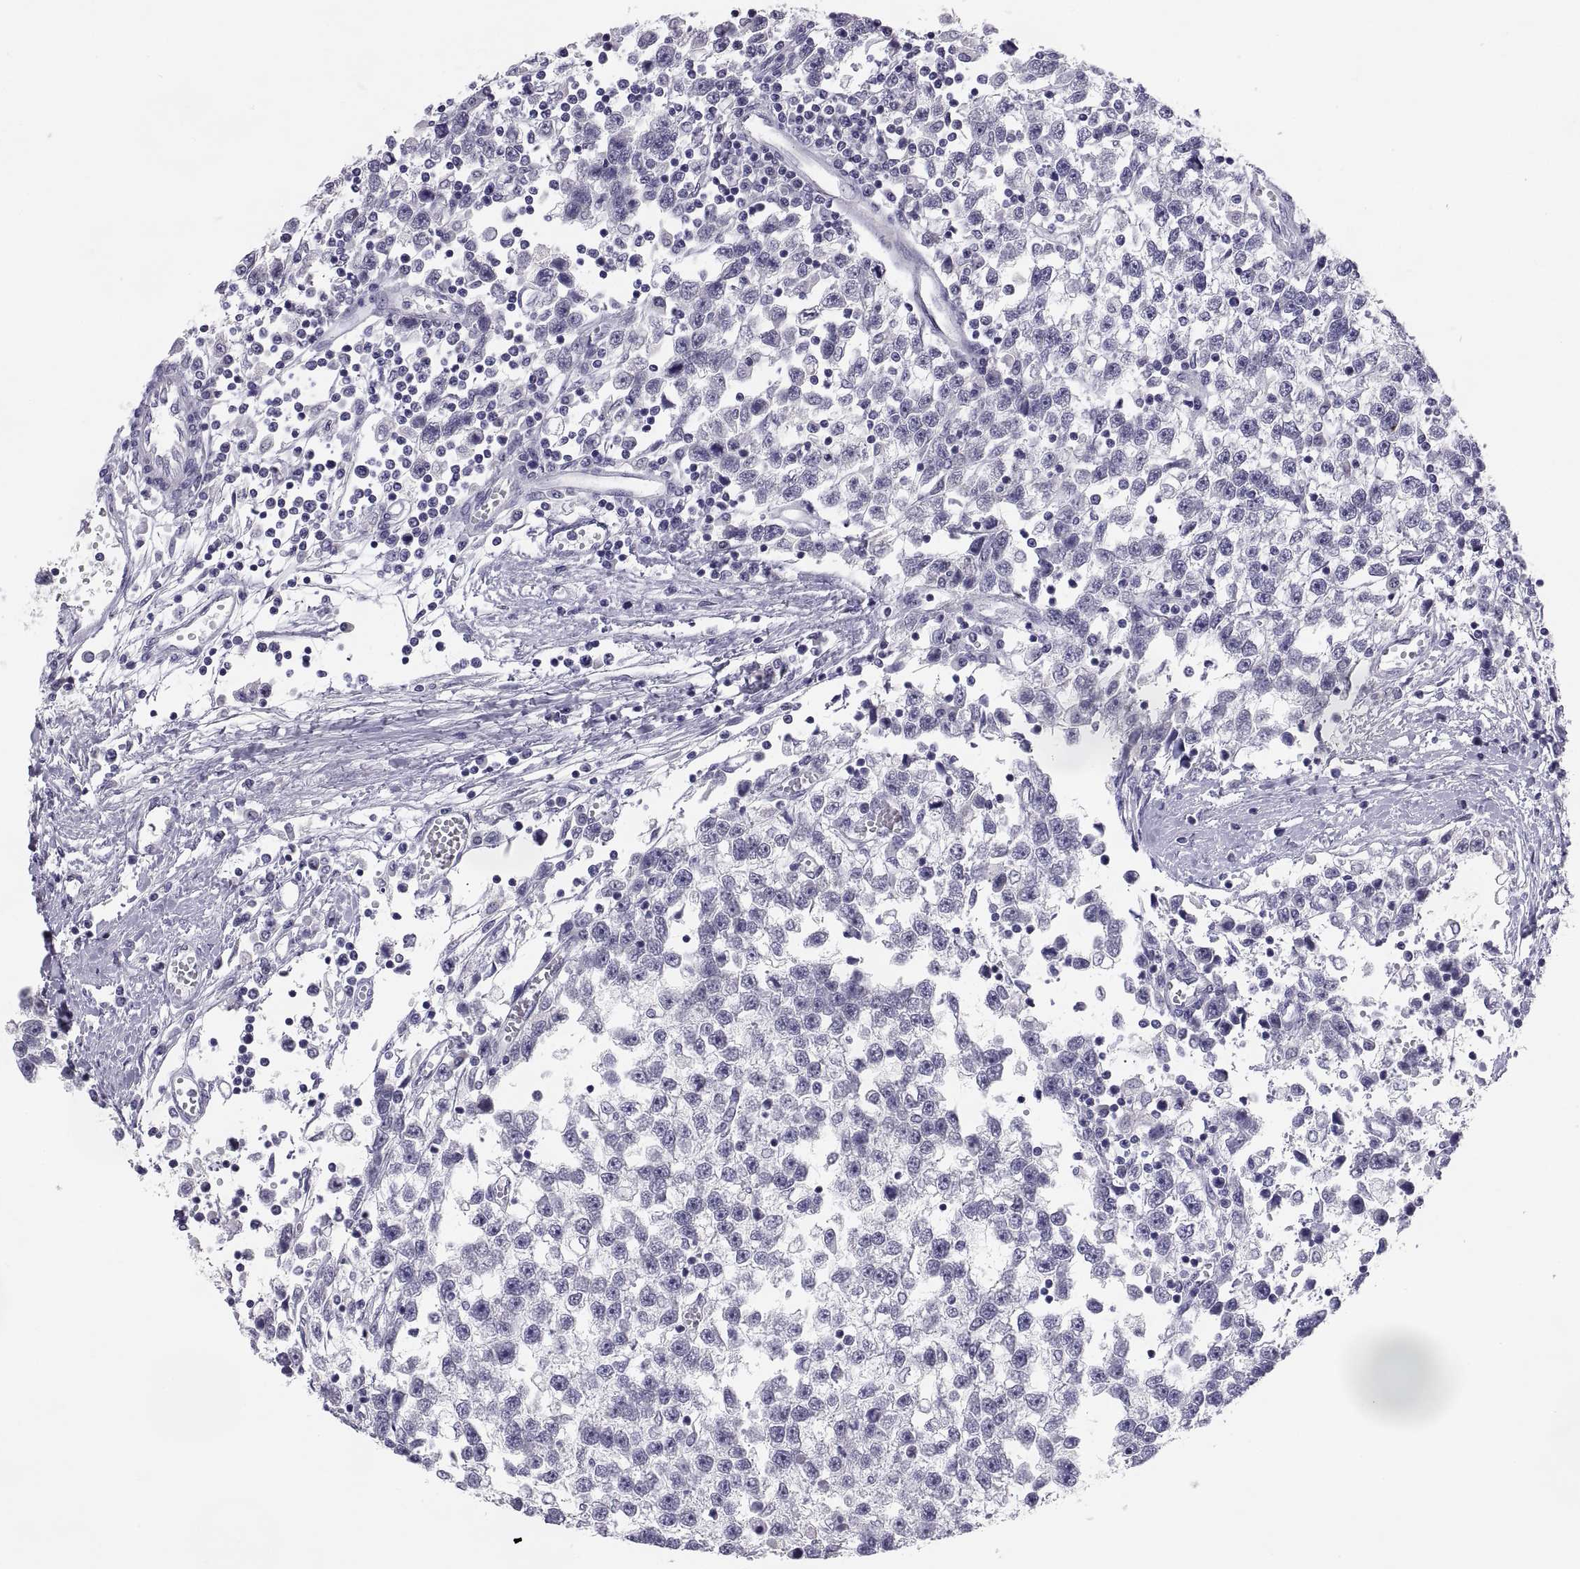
{"staining": {"intensity": "negative", "quantity": "none", "location": "none"}, "tissue": "testis cancer", "cell_type": "Tumor cells", "image_type": "cancer", "snomed": [{"axis": "morphology", "description": "Seminoma, NOS"}, {"axis": "topography", "description": "Testis"}], "caption": "Immunohistochemistry micrograph of neoplastic tissue: human seminoma (testis) stained with DAB (3,3'-diaminobenzidine) demonstrates no significant protein positivity in tumor cells.", "gene": "TEX13A", "patient": {"sex": "male", "age": 34}}